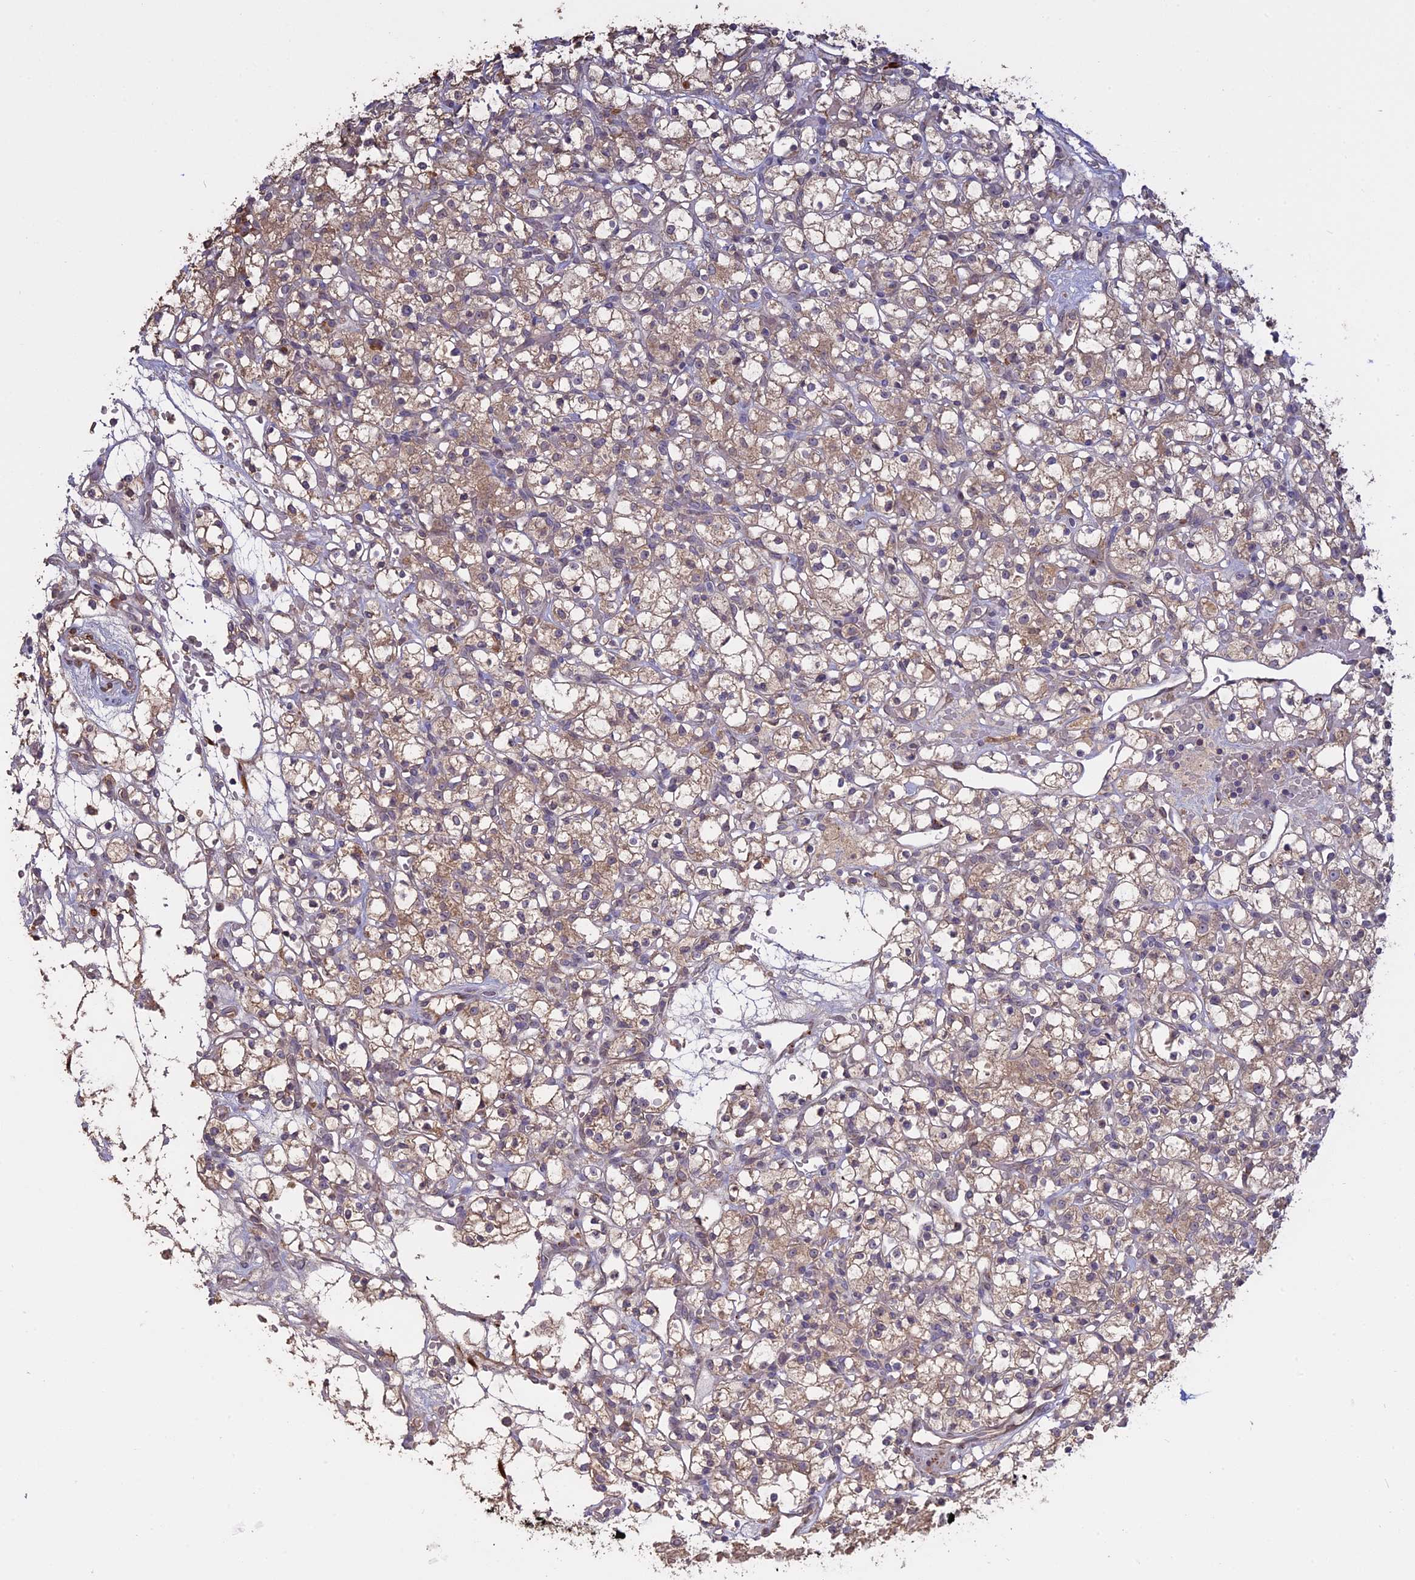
{"staining": {"intensity": "weak", "quantity": ">75%", "location": "cytoplasmic/membranous"}, "tissue": "renal cancer", "cell_type": "Tumor cells", "image_type": "cancer", "snomed": [{"axis": "morphology", "description": "Adenocarcinoma, NOS"}, {"axis": "topography", "description": "Kidney"}], "caption": "Weak cytoplasmic/membranous positivity for a protein is appreciated in approximately >75% of tumor cells of renal cancer using immunohistochemistry.", "gene": "PPIC", "patient": {"sex": "female", "age": 59}}